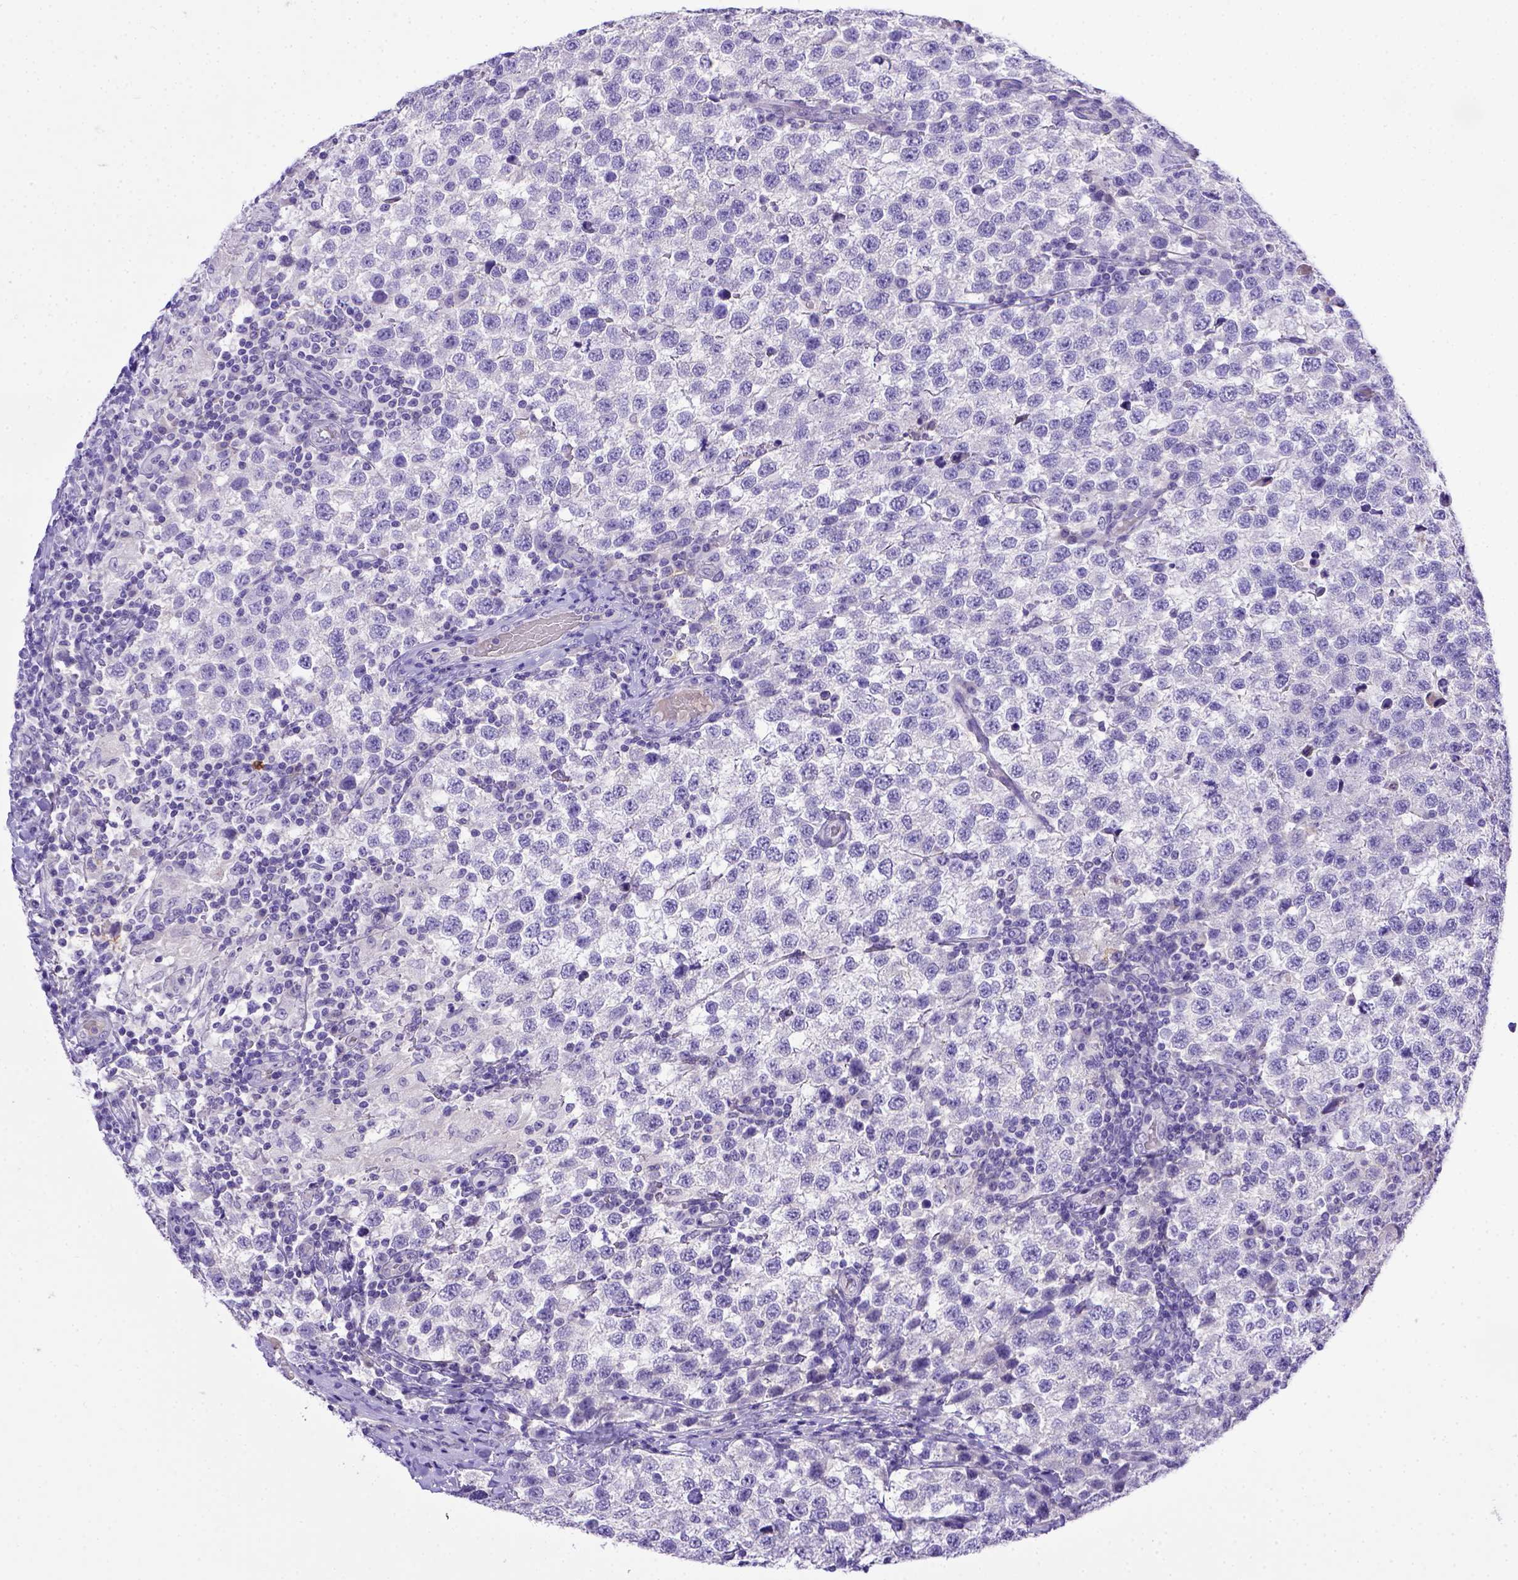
{"staining": {"intensity": "negative", "quantity": "none", "location": "none"}, "tissue": "testis cancer", "cell_type": "Tumor cells", "image_type": "cancer", "snomed": [{"axis": "morphology", "description": "Seminoma, NOS"}, {"axis": "topography", "description": "Testis"}], "caption": "Protein analysis of testis seminoma reveals no significant positivity in tumor cells.", "gene": "BTN1A1", "patient": {"sex": "male", "age": 34}}